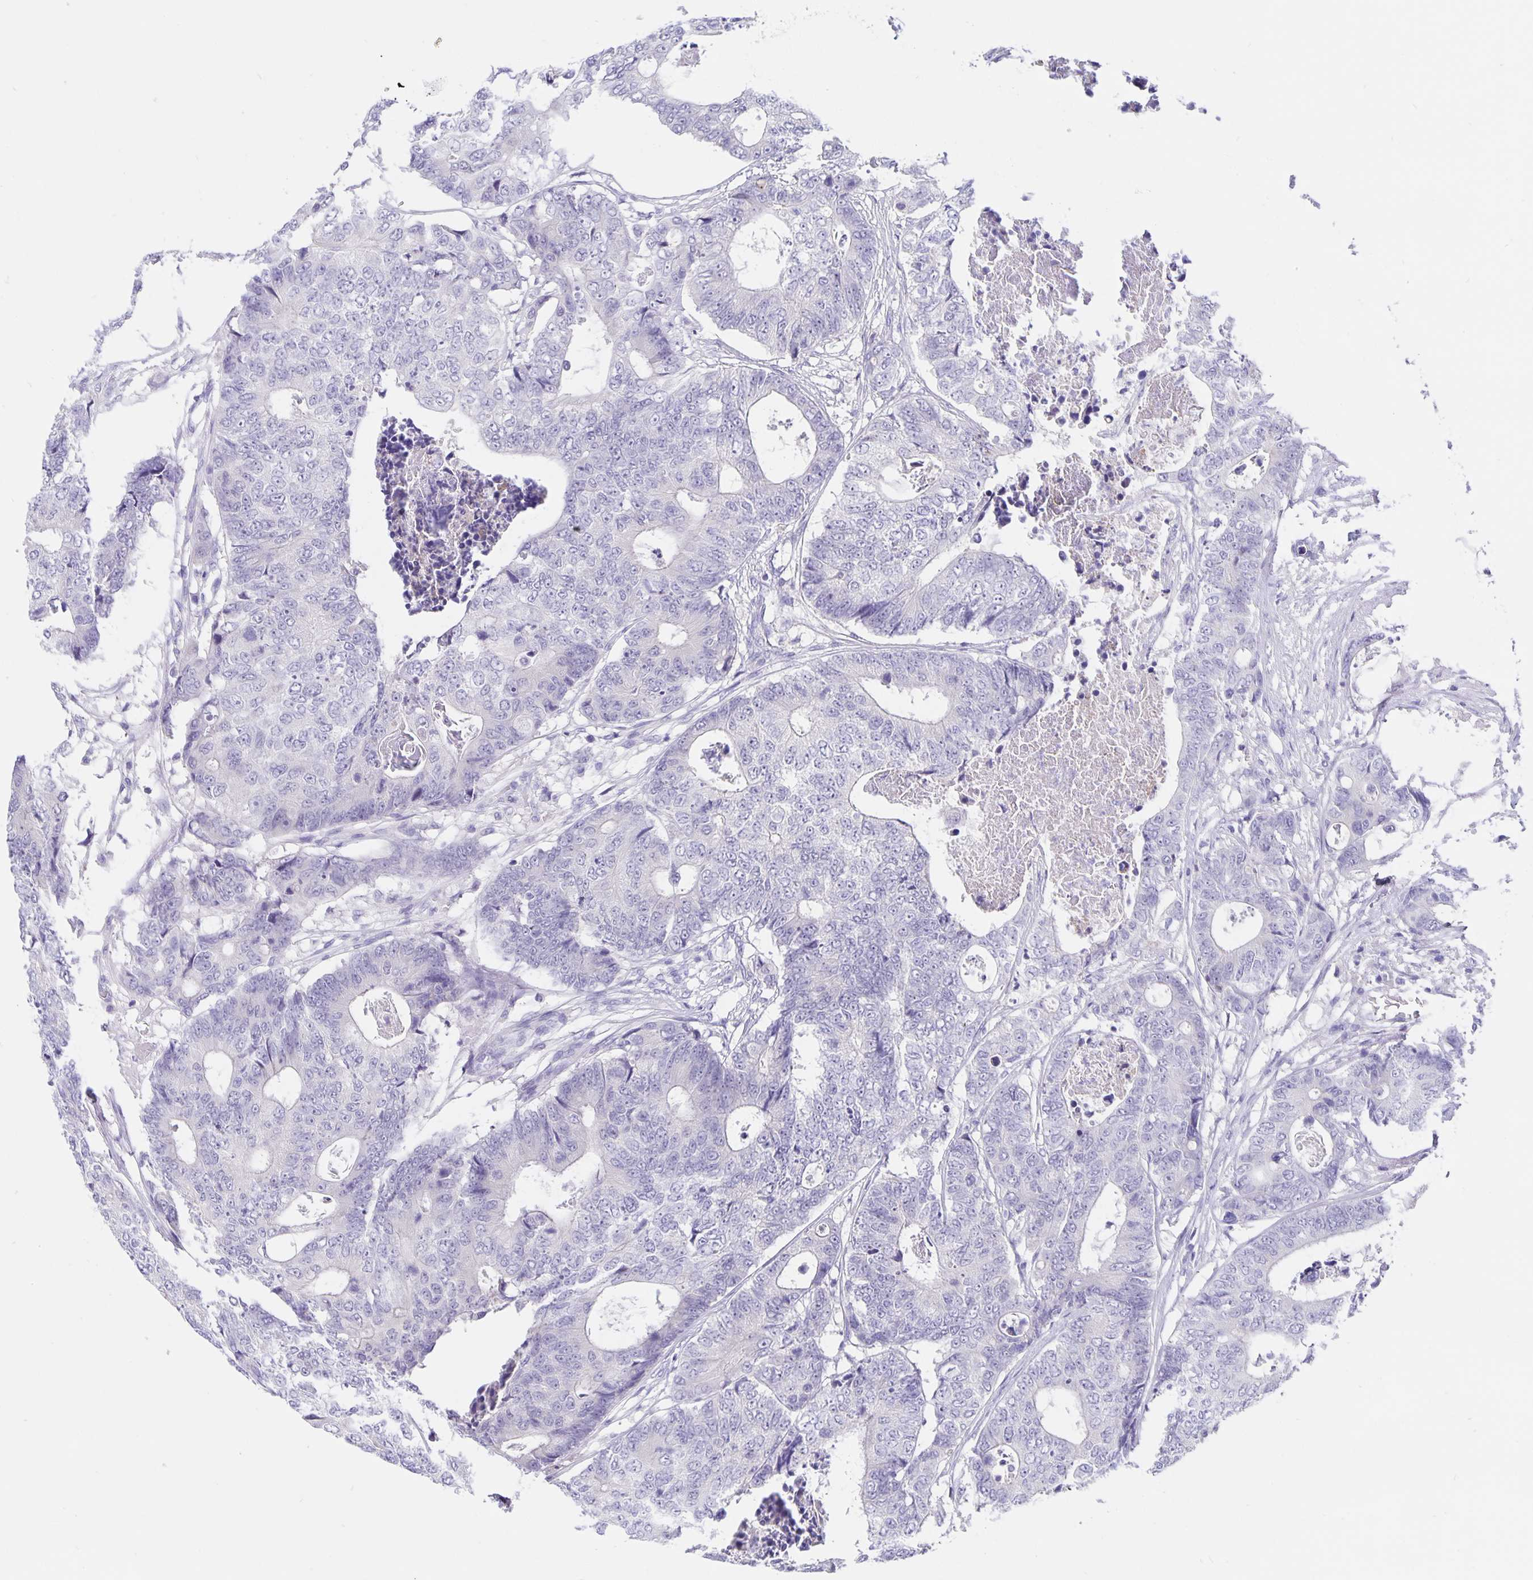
{"staining": {"intensity": "negative", "quantity": "none", "location": "none"}, "tissue": "colorectal cancer", "cell_type": "Tumor cells", "image_type": "cancer", "snomed": [{"axis": "morphology", "description": "Adenocarcinoma, NOS"}, {"axis": "topography", "description": "Colon"}], "caption": "High power microscopy photomicrograph of an IHC histopathology image of adenocarcinoma (colorectal), revealing no significant staining in tumor cells.", "gene": "ERMN", "patient": {"sex": "female", "age": 48}}